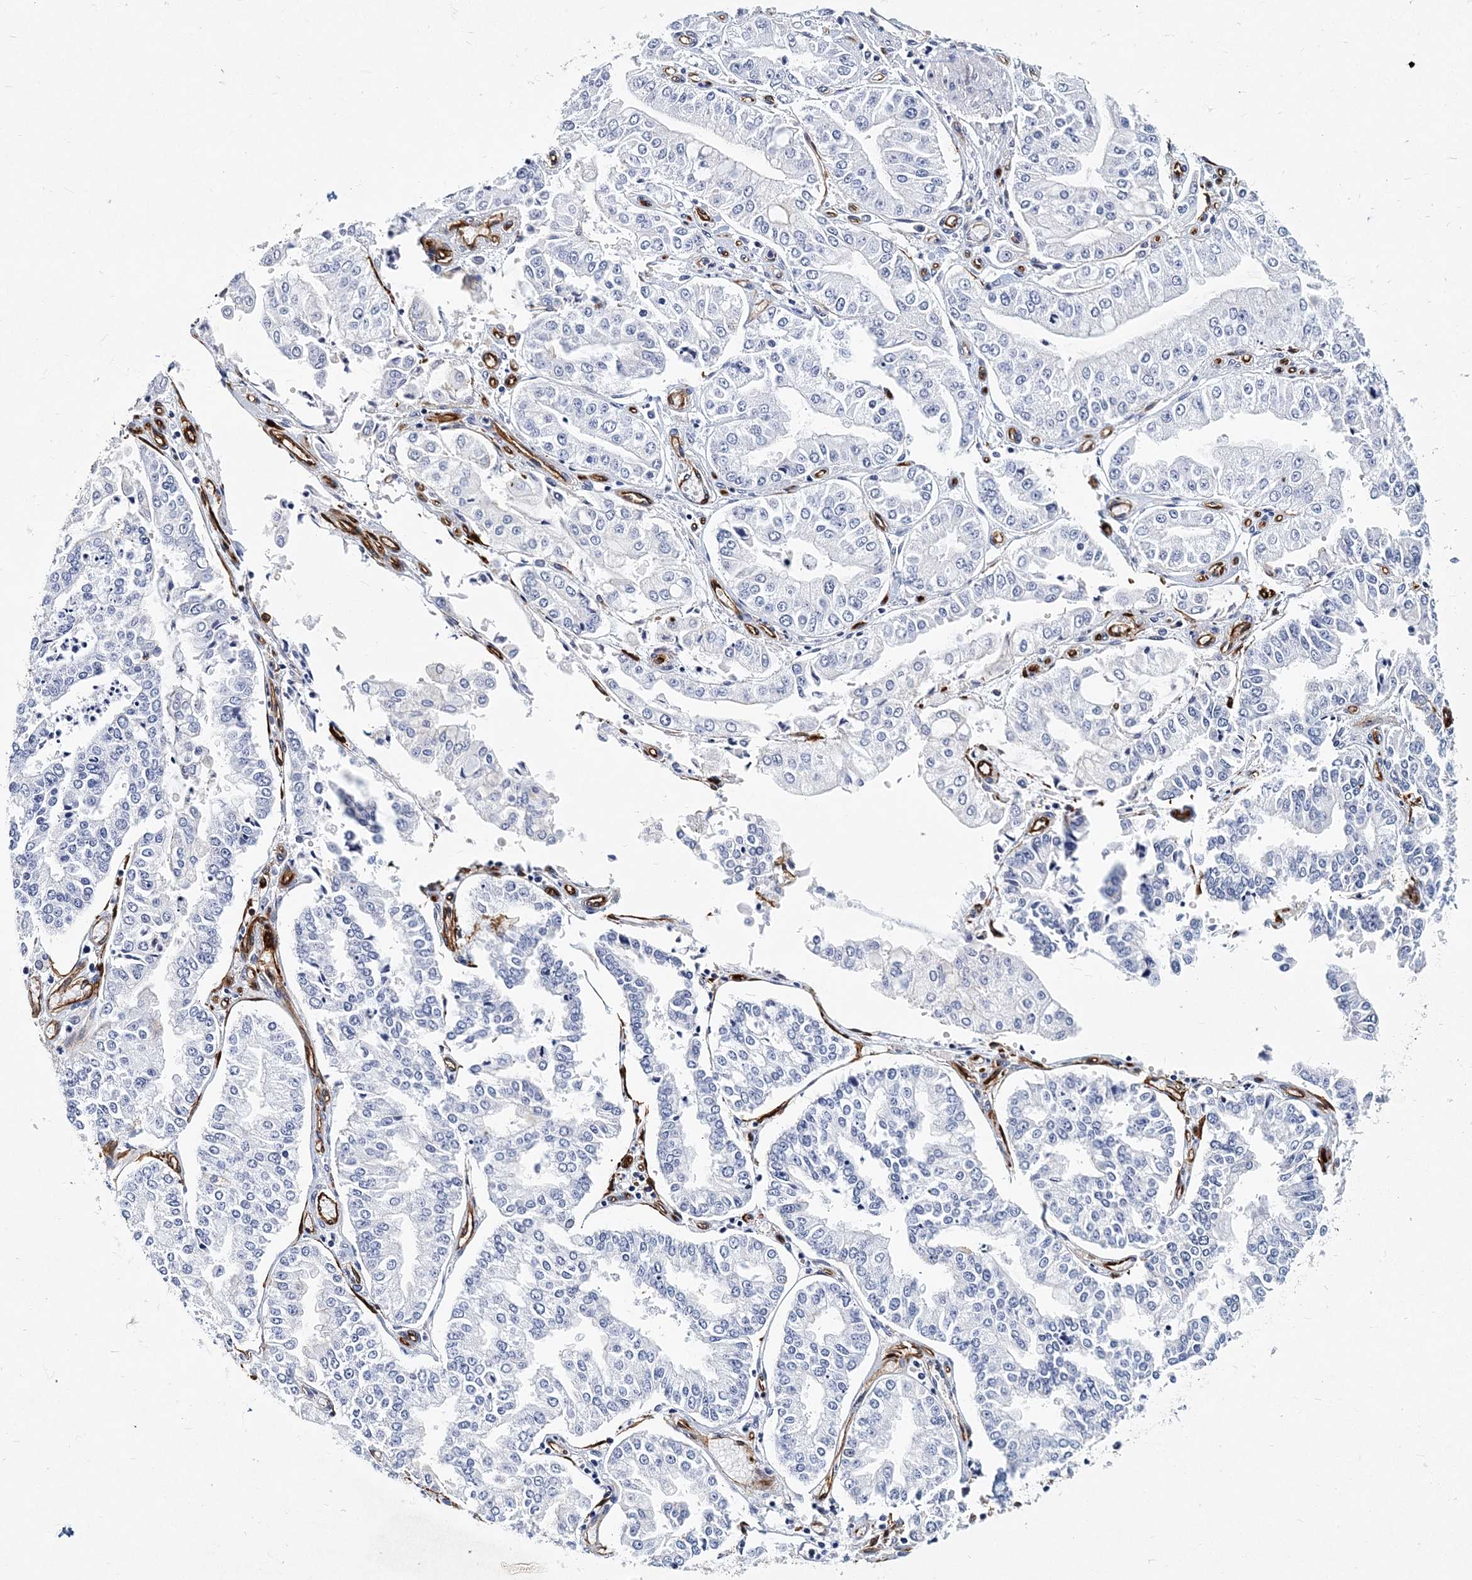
{"staining": {"intensity": "negative", "quantity": "none", "location": "none"}, "tissue": "stomach cancer", "cell_type": "Tumor cells", "image_type": "cancer", "snomed": [{"axis": "morphology", "description": "Adenocarcinoma, NOS"}, {"axis": "topography", "description": "Stomach"}], "caption": "Image shows no significant protein expression in tumor cells of stomach adenocarcinoma. Nuclei are stained in blue.", "gene": "ITGA2B", "patient": {"sex": "male", "age": 76}}